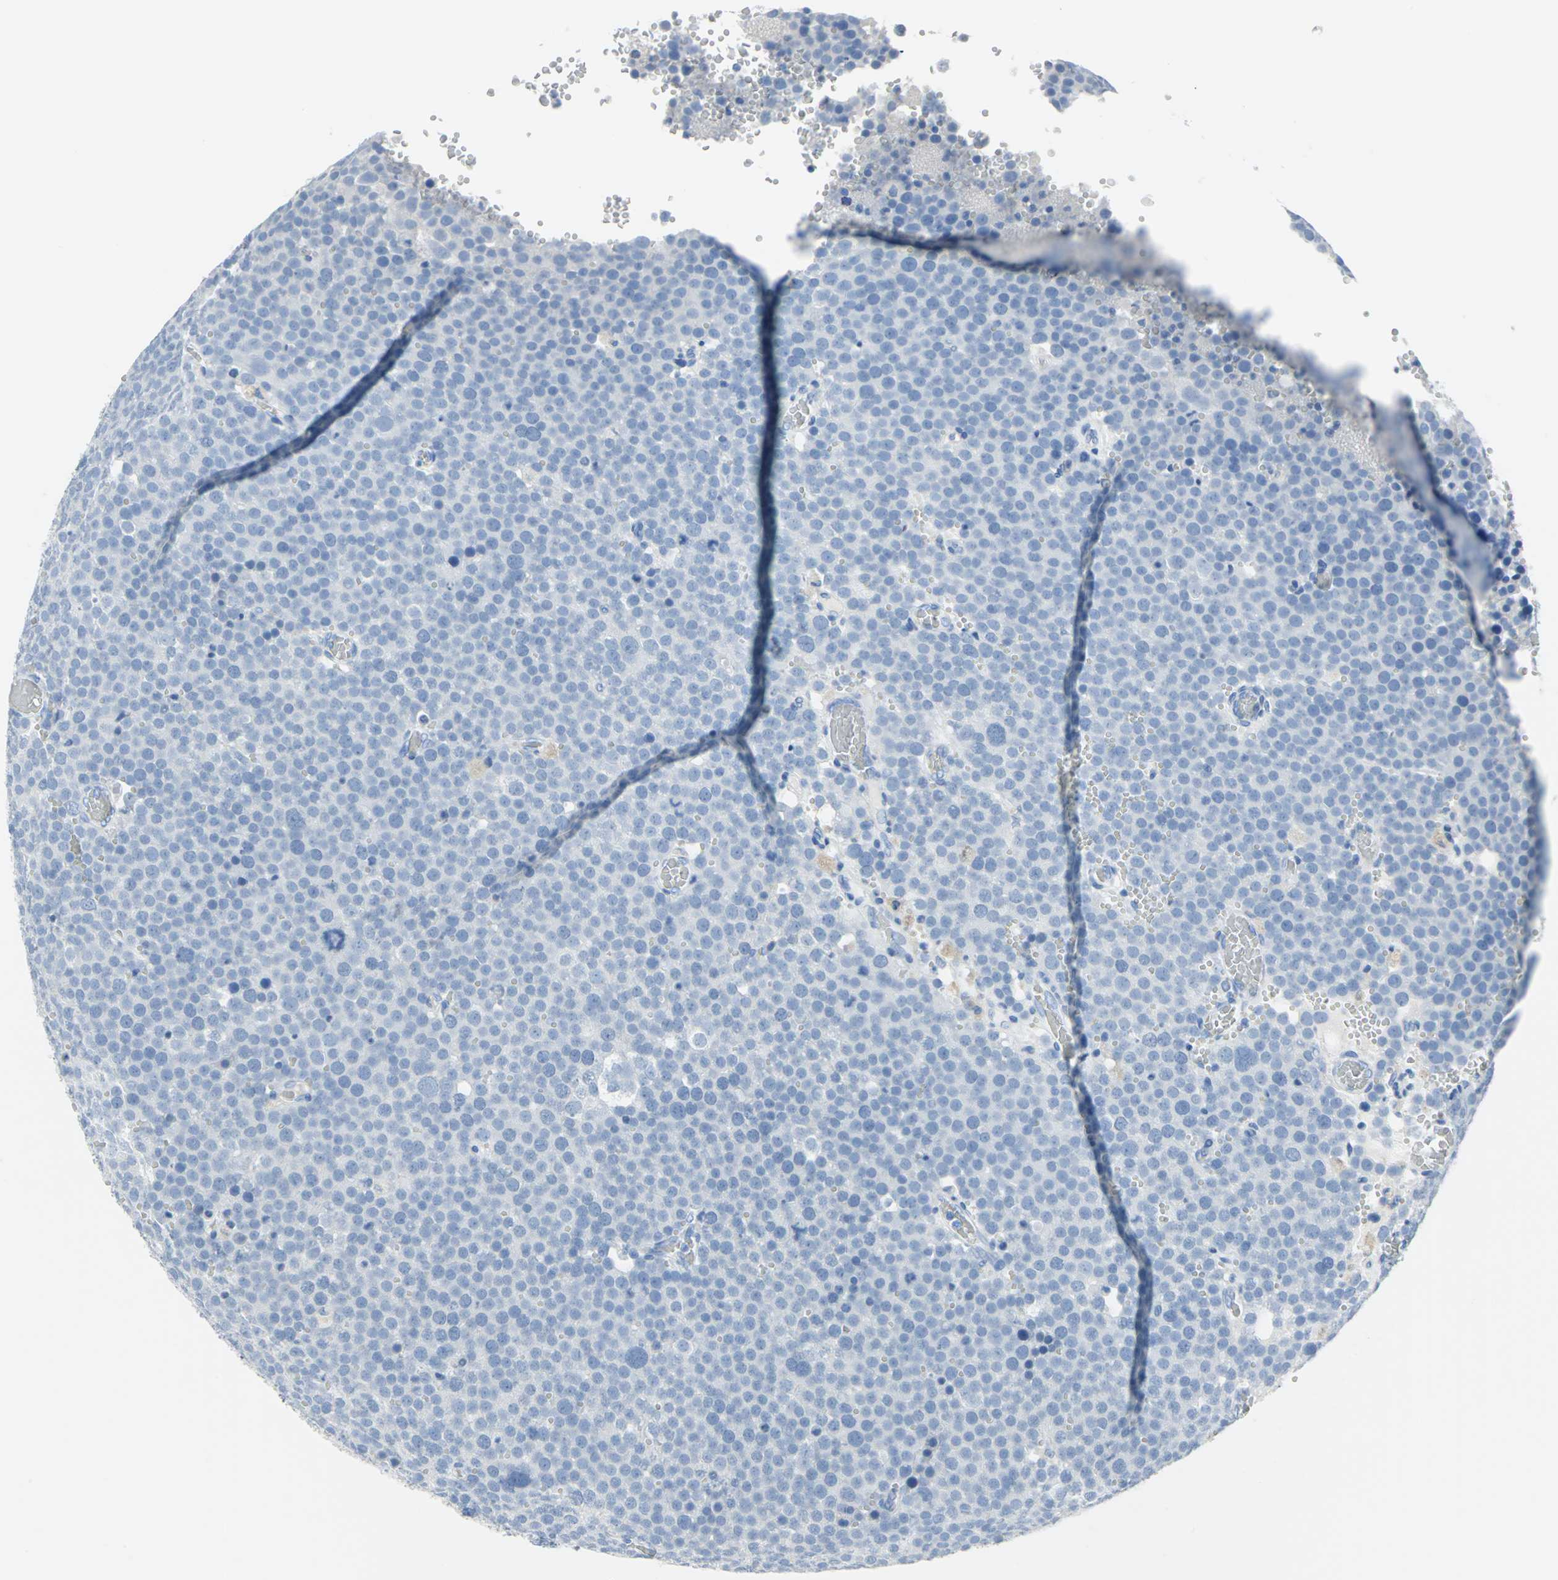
{"staining": {"intensity": "negative", "quantity": "none", "location": "none"}, "tissue": "testis cancer", "cell_type": "Tumor cells", "image_type": "cancer", "snomed": [{"axis": "morphology", "description": "Seminoma, NOS"}, {"axis": "topography", "description": "Testis"}], "caption": "Tumor cells show no significant staining in testis cancer (seminoma).", "gene": "SFN", "patient": {"sex": "male", "age": 71}}